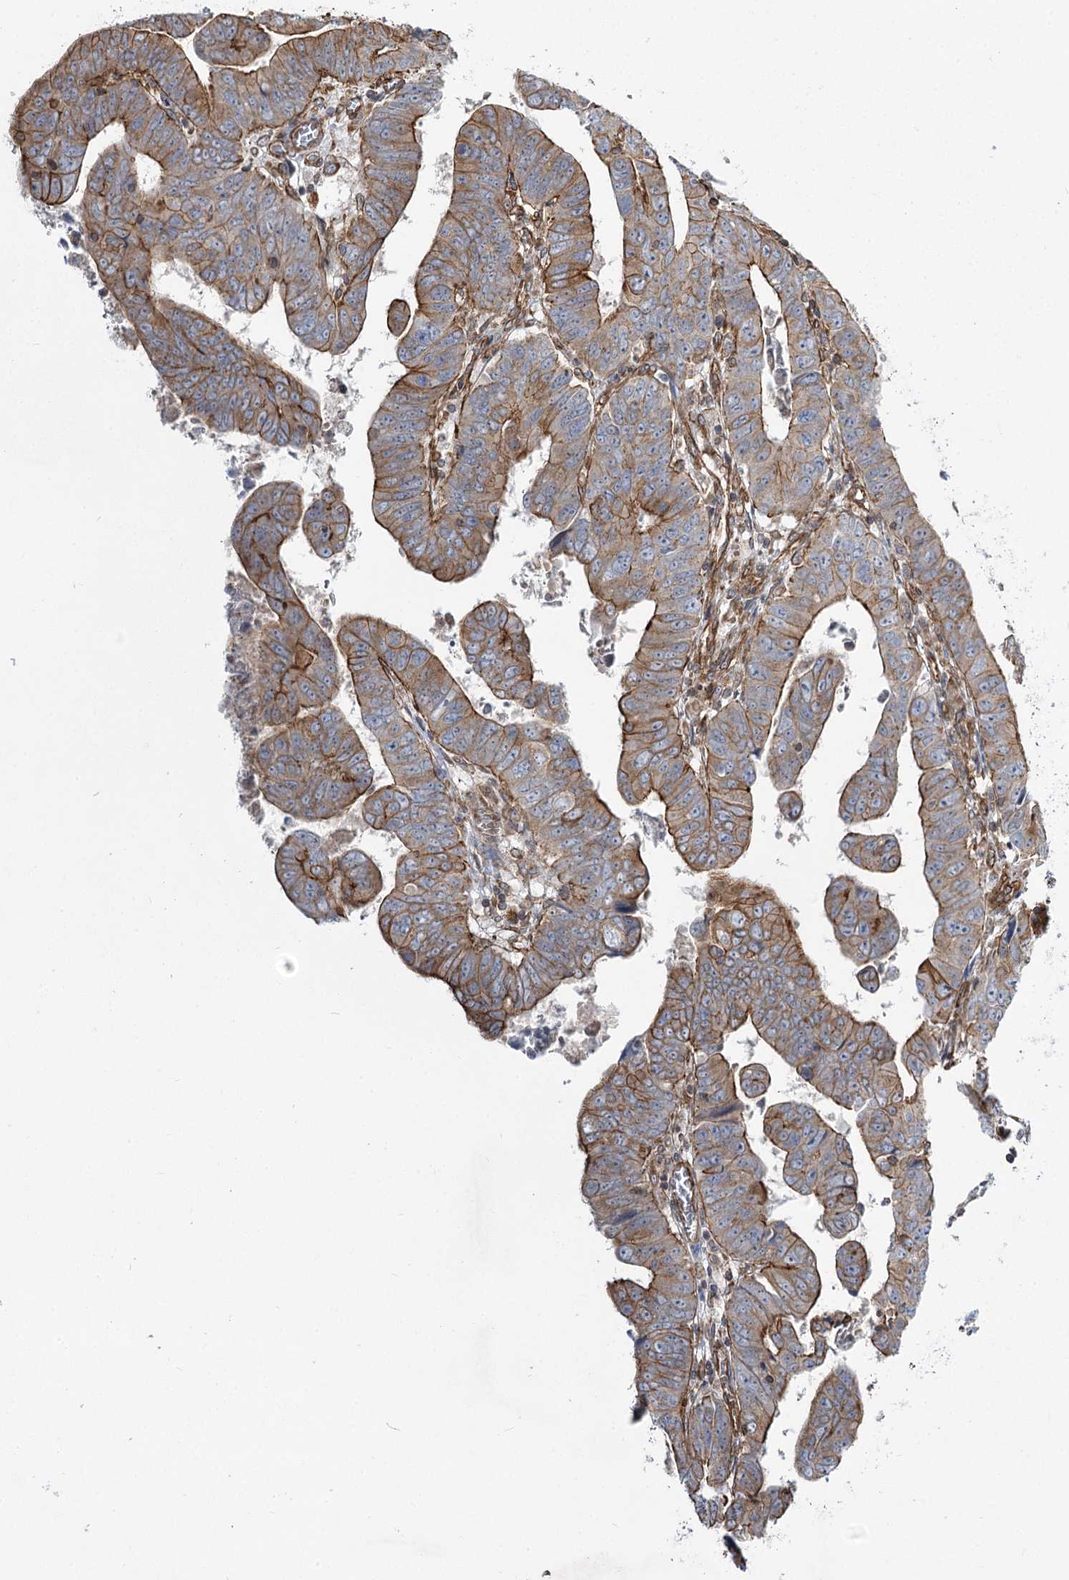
{"staining": {"intensity": "moderate", "quantity": ">75%", "location": "cytoplasmic/membranous"}, "tissue": "colorectal cancer", "cell_type": "Tumor cells", "image_type": "cancer", "snomed": [{"axis": "morphology", "description": "Normal tissue, NOS"}, {"axis": "morphology", "description": "Adenocarcinoma, NOS"}, {"axis": "topography", "description": "Rectum"}], "caption": "The photomicrograph shows immunohistochemical staining of adenocarcinoma (colorectal). There is moderate cytoplasmic/membranous expression is seen in about >75% of tumor cells. (IHC, brightfield microscopy, high magnification).", "gene": "SH3BP5L", "patient": {"sex": "female", "age": 65}}